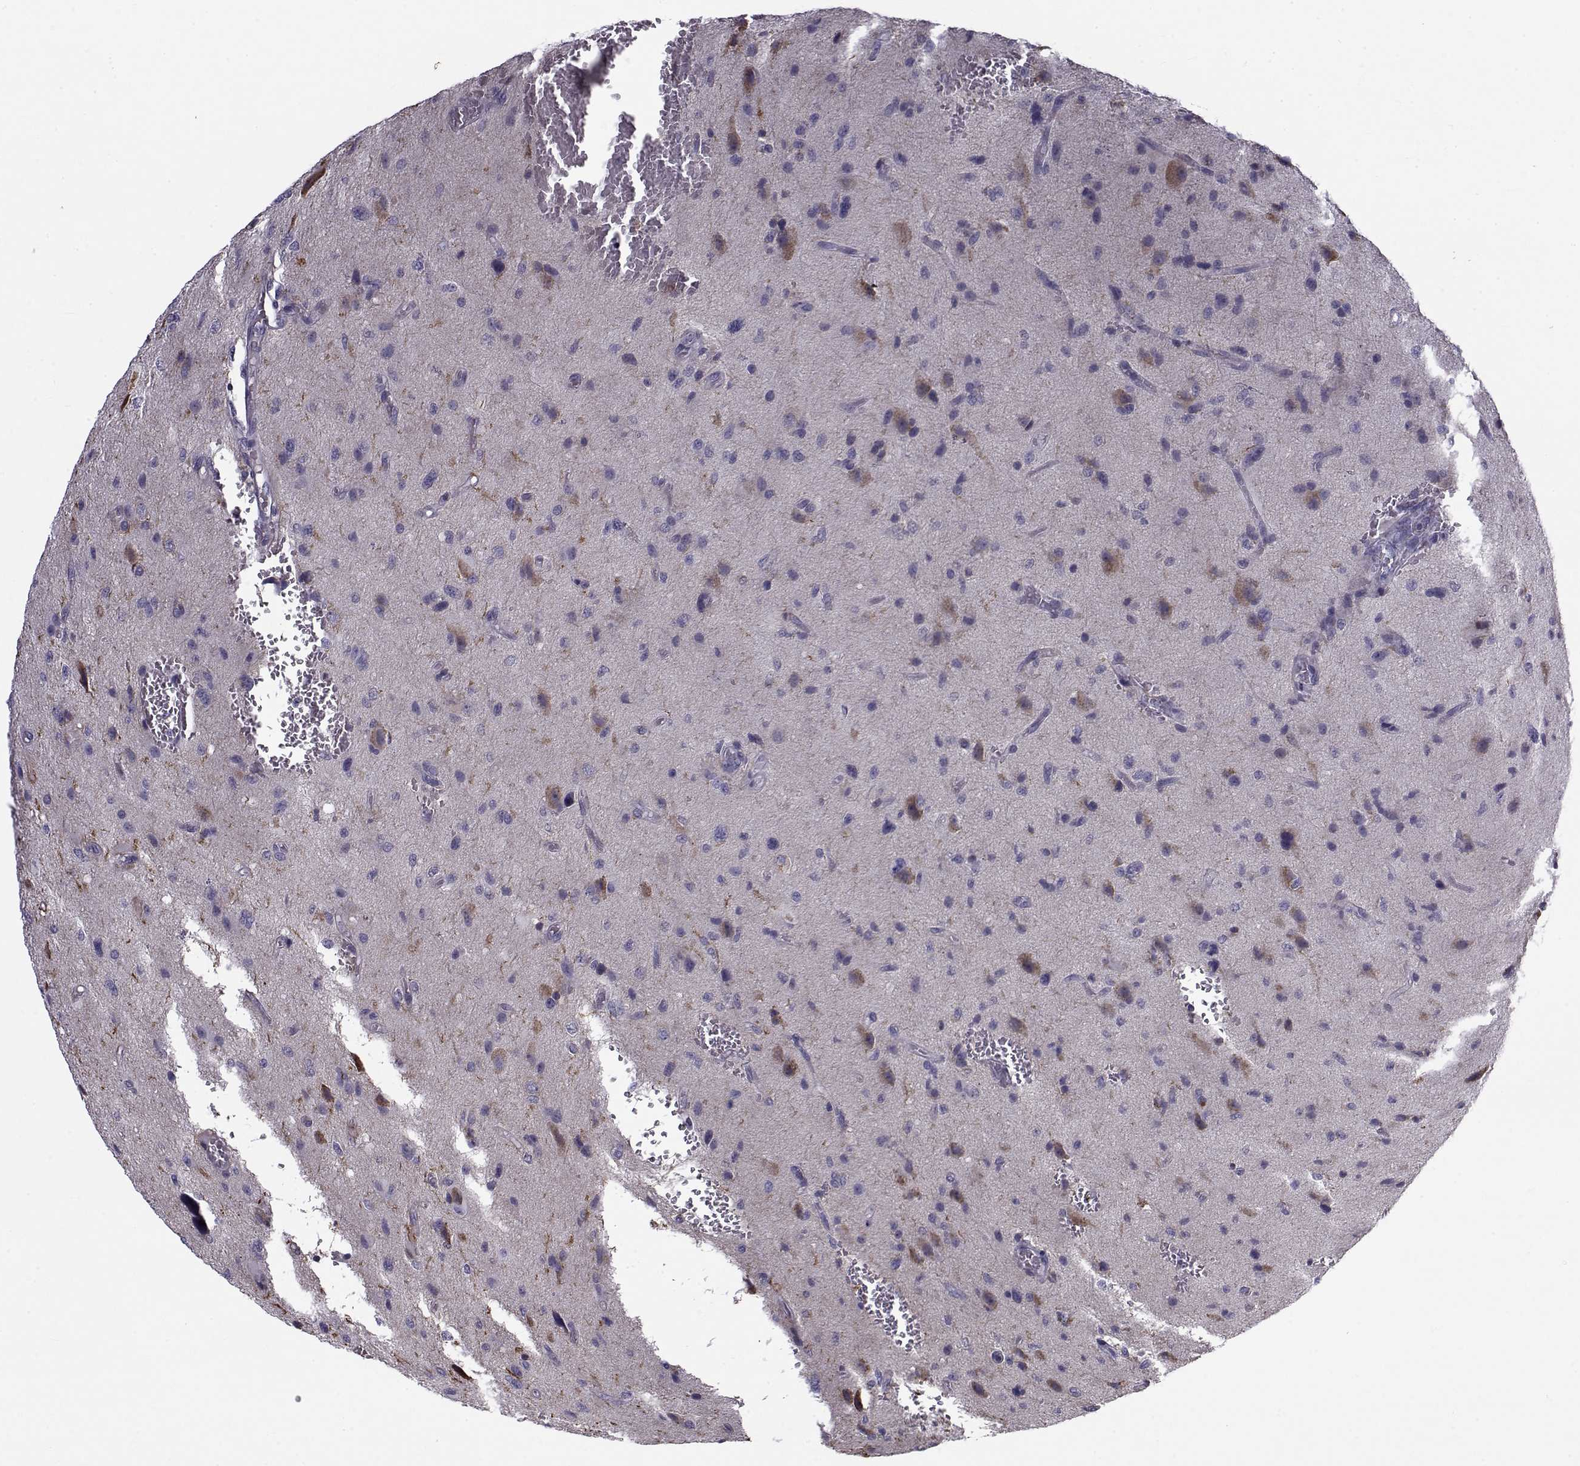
{"staining": {"intensity": "negative", "quantity": "none", "location": "none"}, "tissue": "glioma", "cell_type": "Tumor cells", "image_type": "cancer", "snomed": [{"axis": "morphology", "description": "Glioma, malignant, NOS"}, {"axis": "morphology", "description": "Glioma, malignant, High grade"}, {"axis": "topography", "description": "Brain"}], "caption": "This histopathology image is of glioma stained with immunohistochemistry (IHC) to label a protein in brown with the nuclei are counter-stained blue. There is no positivity in tumor cells.", "gene": "LRRC27", "patient": {"sex": "female", "age": 71}}